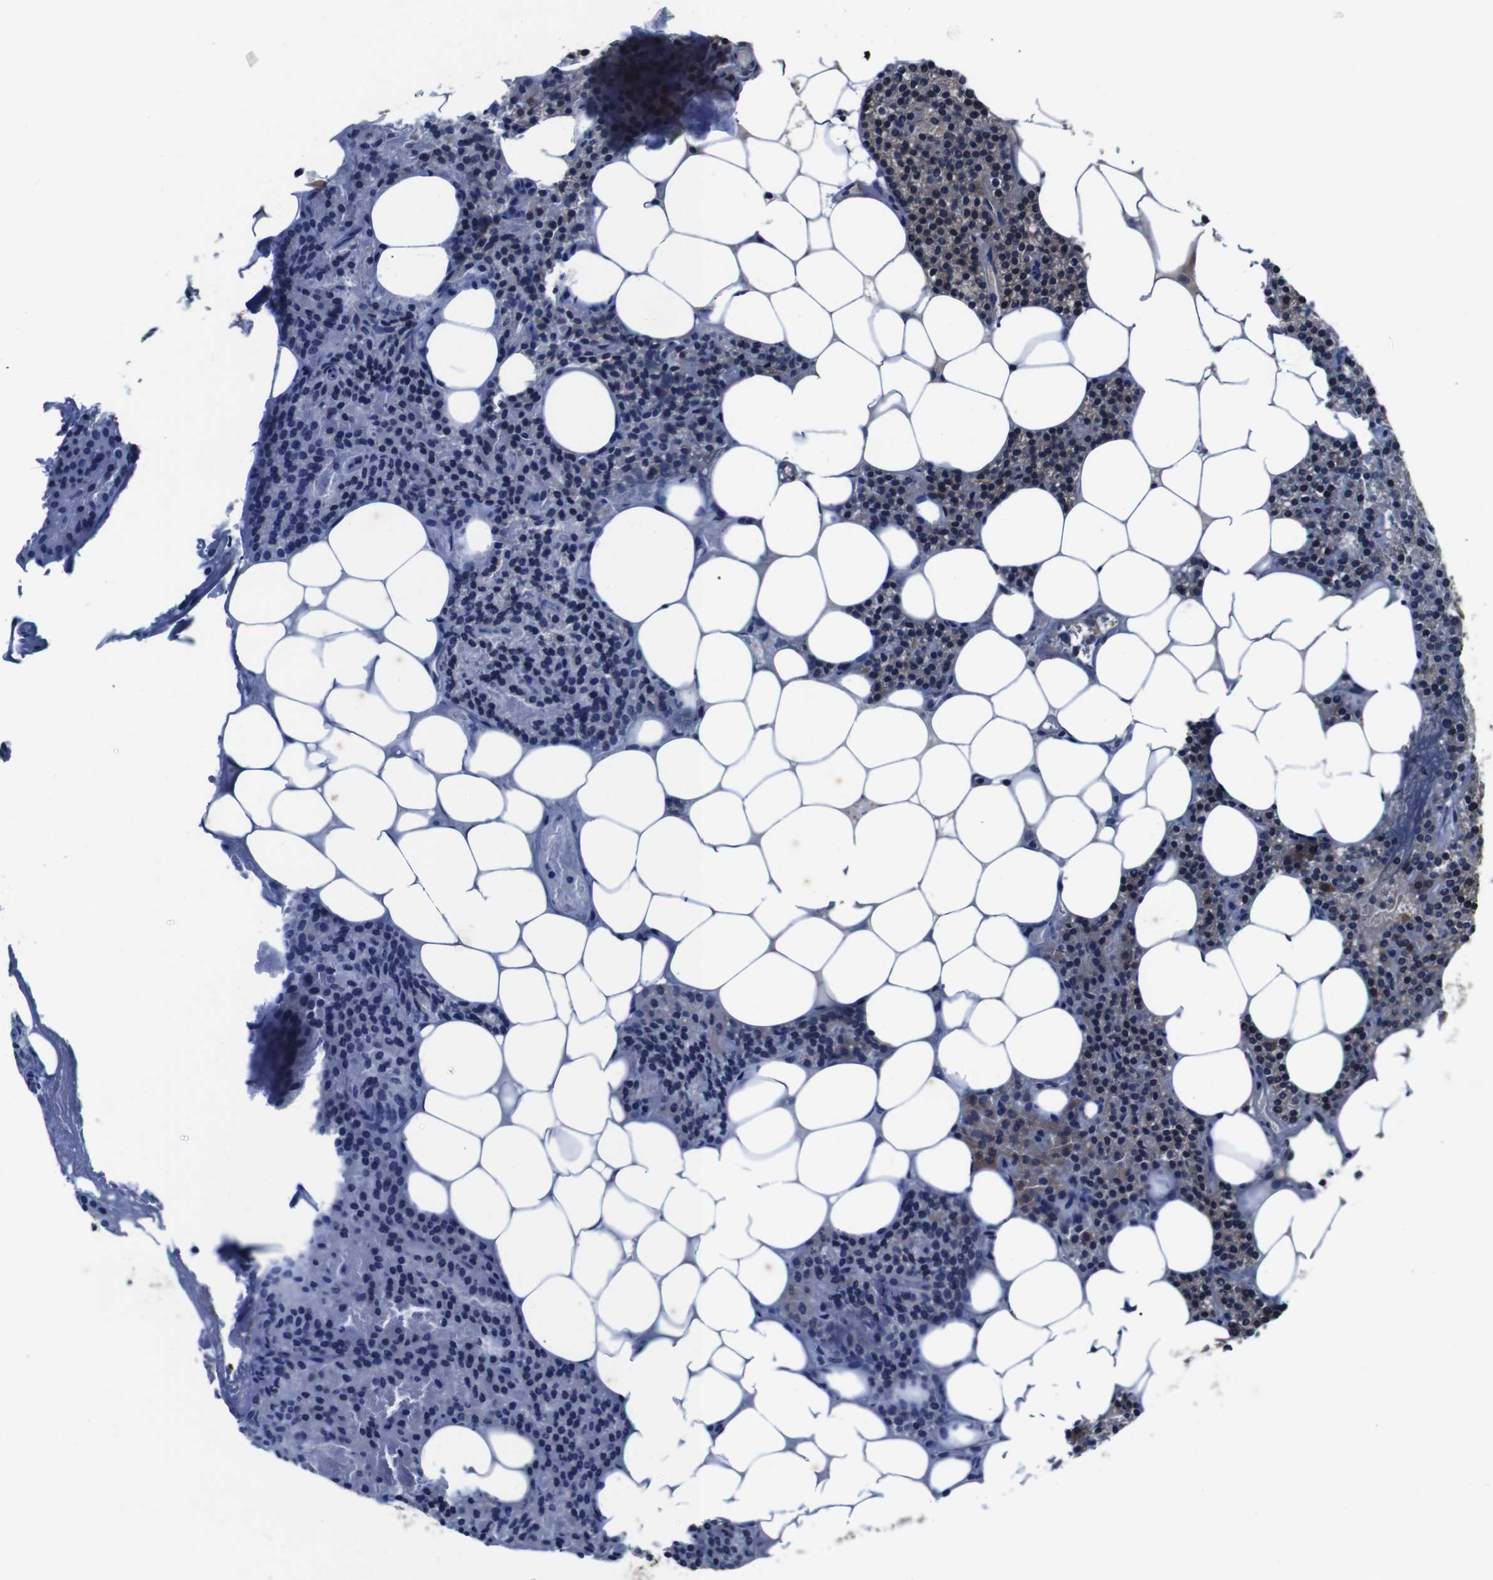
{"staining": {"intensity": "strong", "quantity": "25%-75%", "location": "cytoplasmic/membranous"}, "tissue": "parathyroid gland", "cell_type": "Glandular cells", "image_type": "normal", "snomed": [{"axis": "morphology", "description": "Normal tissue, NOS"}, {"axis": "morphology", "description": "Adenoma, NOS"}, {"axis": "topography", "description": "Parathyroid gland"}], "caption": "About 25%-75% of glandular cells in normal parathyroid gland show strong cytoplasmic/membranous protein expression as visualized by brown immunohistochemical staining.", "gene": "SEMA4B", "patient": {"sex": "female", "age": 51}}